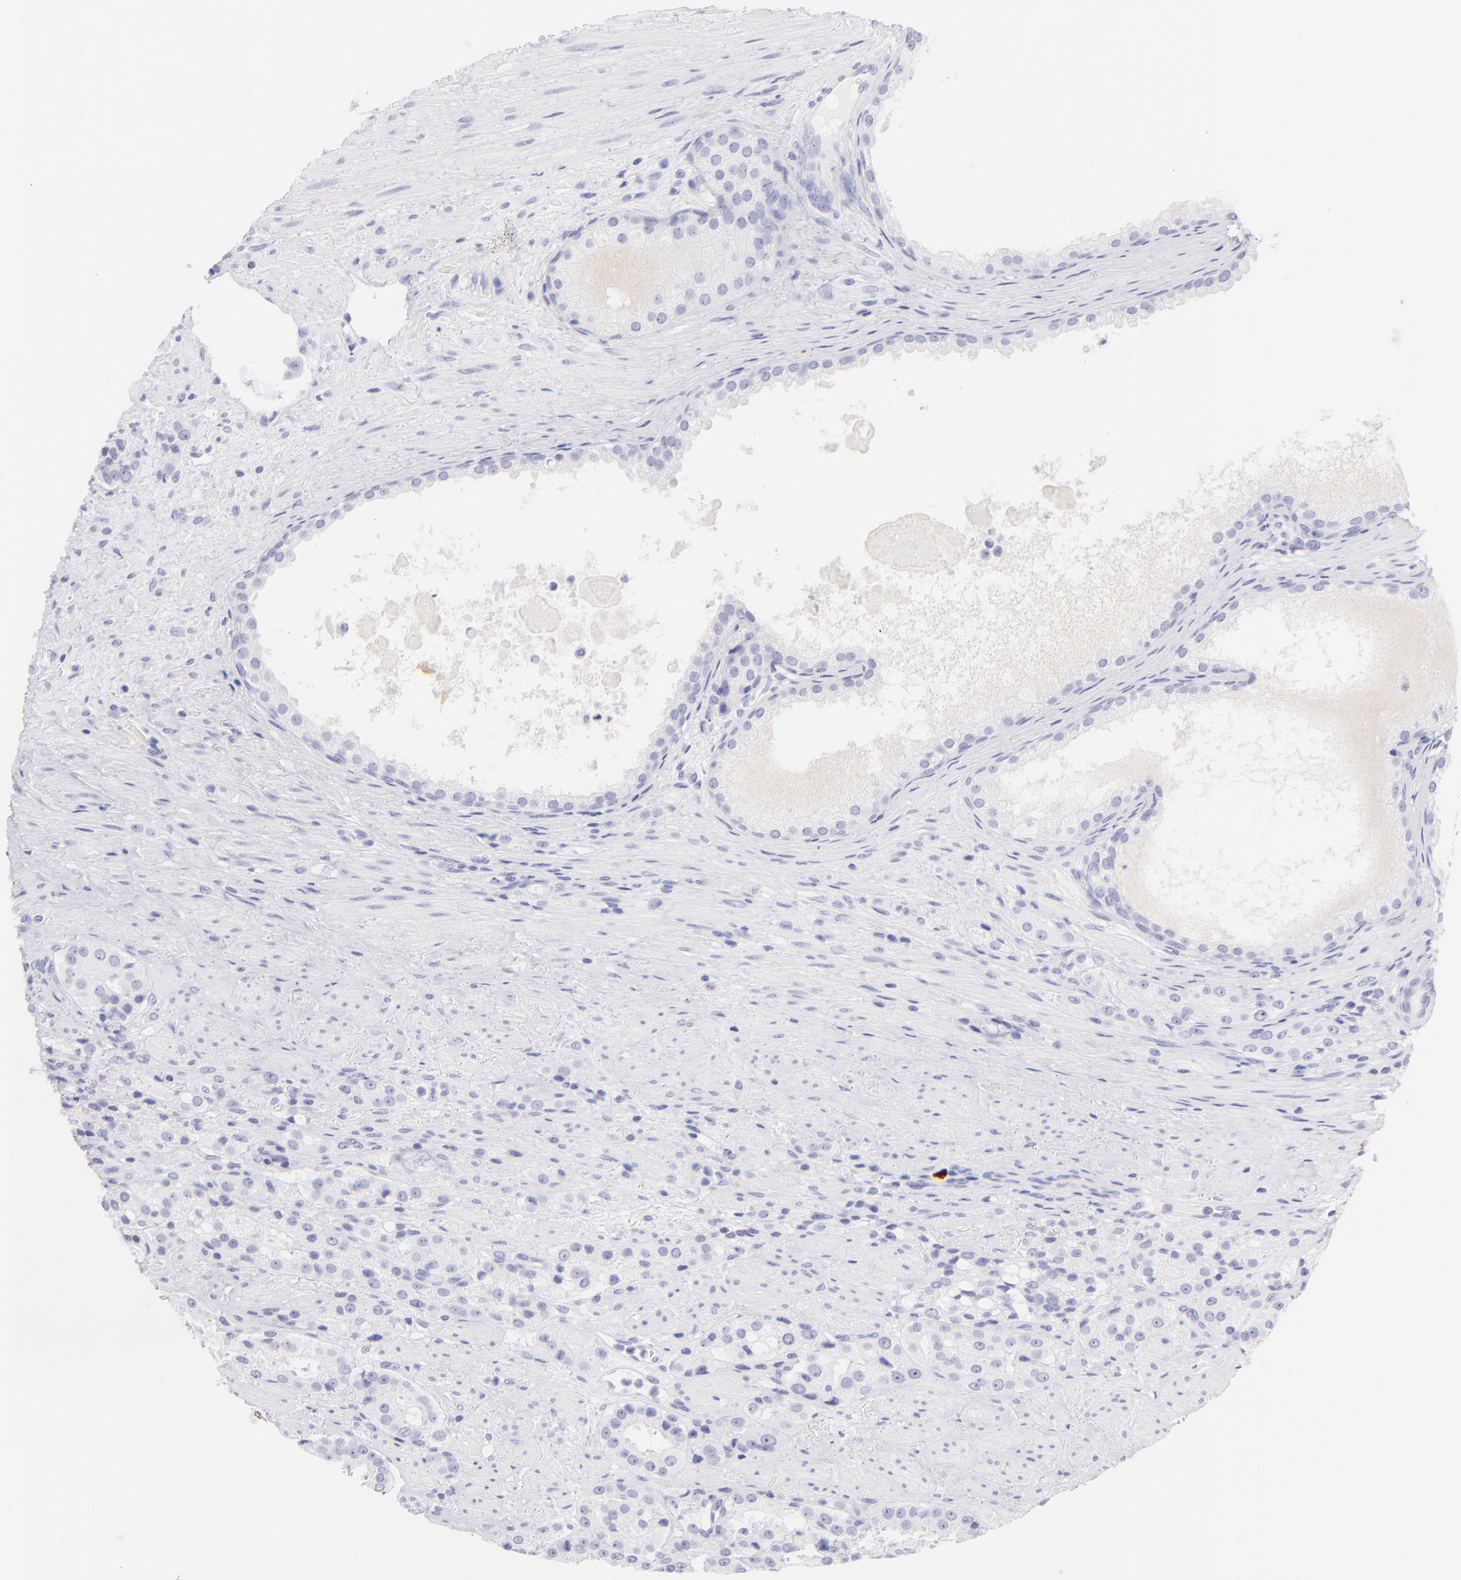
{"staining": {"intensity": "negative", "quantity": "none", "location": "none"}, "tissue": "prostate cancer", "cell_type": "Tumor cells", "image_type": "cancer", "snomed": [{"axis": "morphology", "description": "Adenocarcinoma, High grade"}, {"axis": "topography", "description": "Prostate"}], "caption": "Immunohistochemical staining of human prostate adenocarcinoma (high-grade) shows no significant positivity in tumor cells.", "gene": "SDC1", "patient": {"sex": "male", "age": 72}}